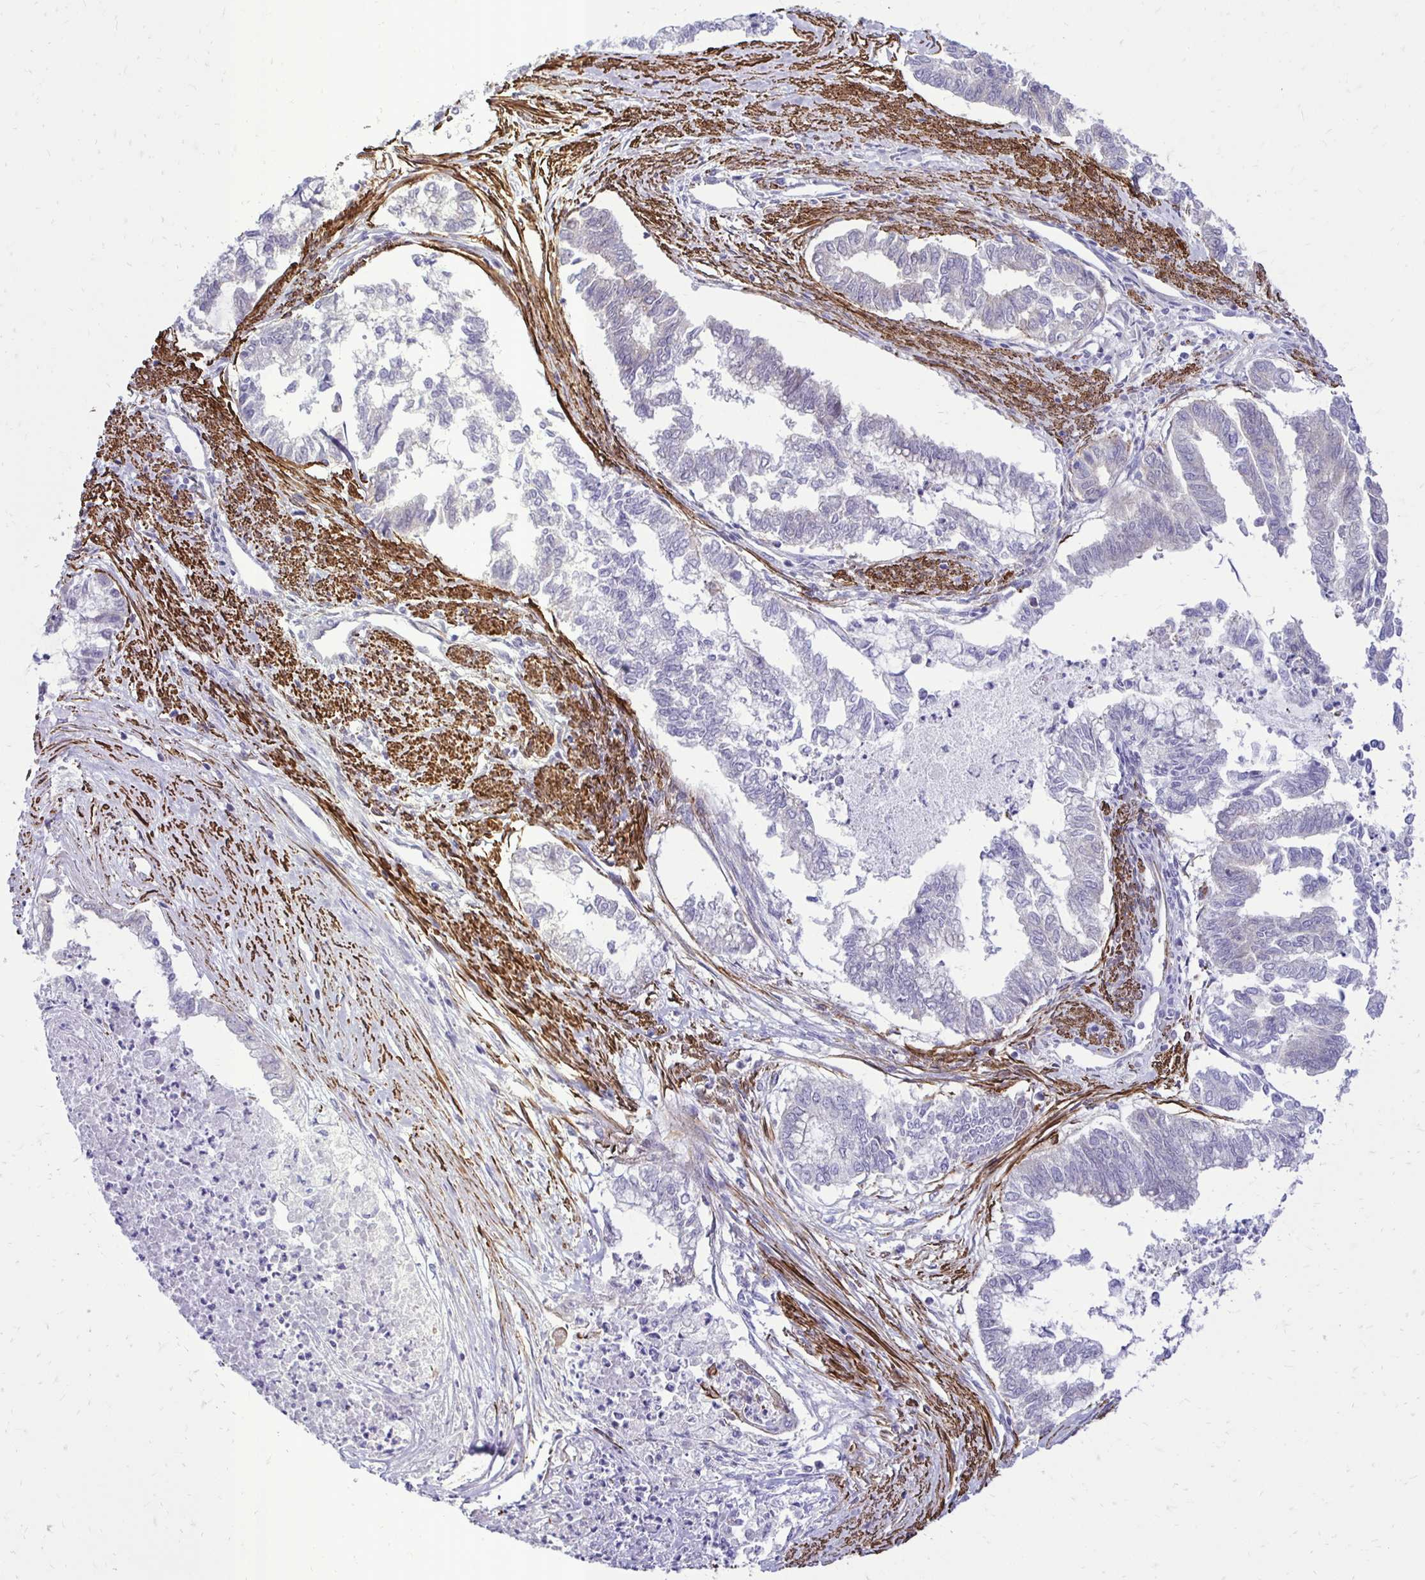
{"staining": {"intensity": "negative", "quantity": "none", "location": "none"}, "tissue": "endometrial cancer", "cell_type": "Tumor cells", "image_type": "cancer", "snomed": [{"axis": "morphology", "description": "Adenocarcinoma, NOS"}, {"axis": "topography", "description": "Endometrium"}], "caption": "High power microscopy photomicrograph of an immunohistochemistry (IHC) image of adenocarcinoma (endometrial), revealing no significant expression in tumor cells.", "gene": "CTPS1", "patient": {"sex": "female", "age": 79}}